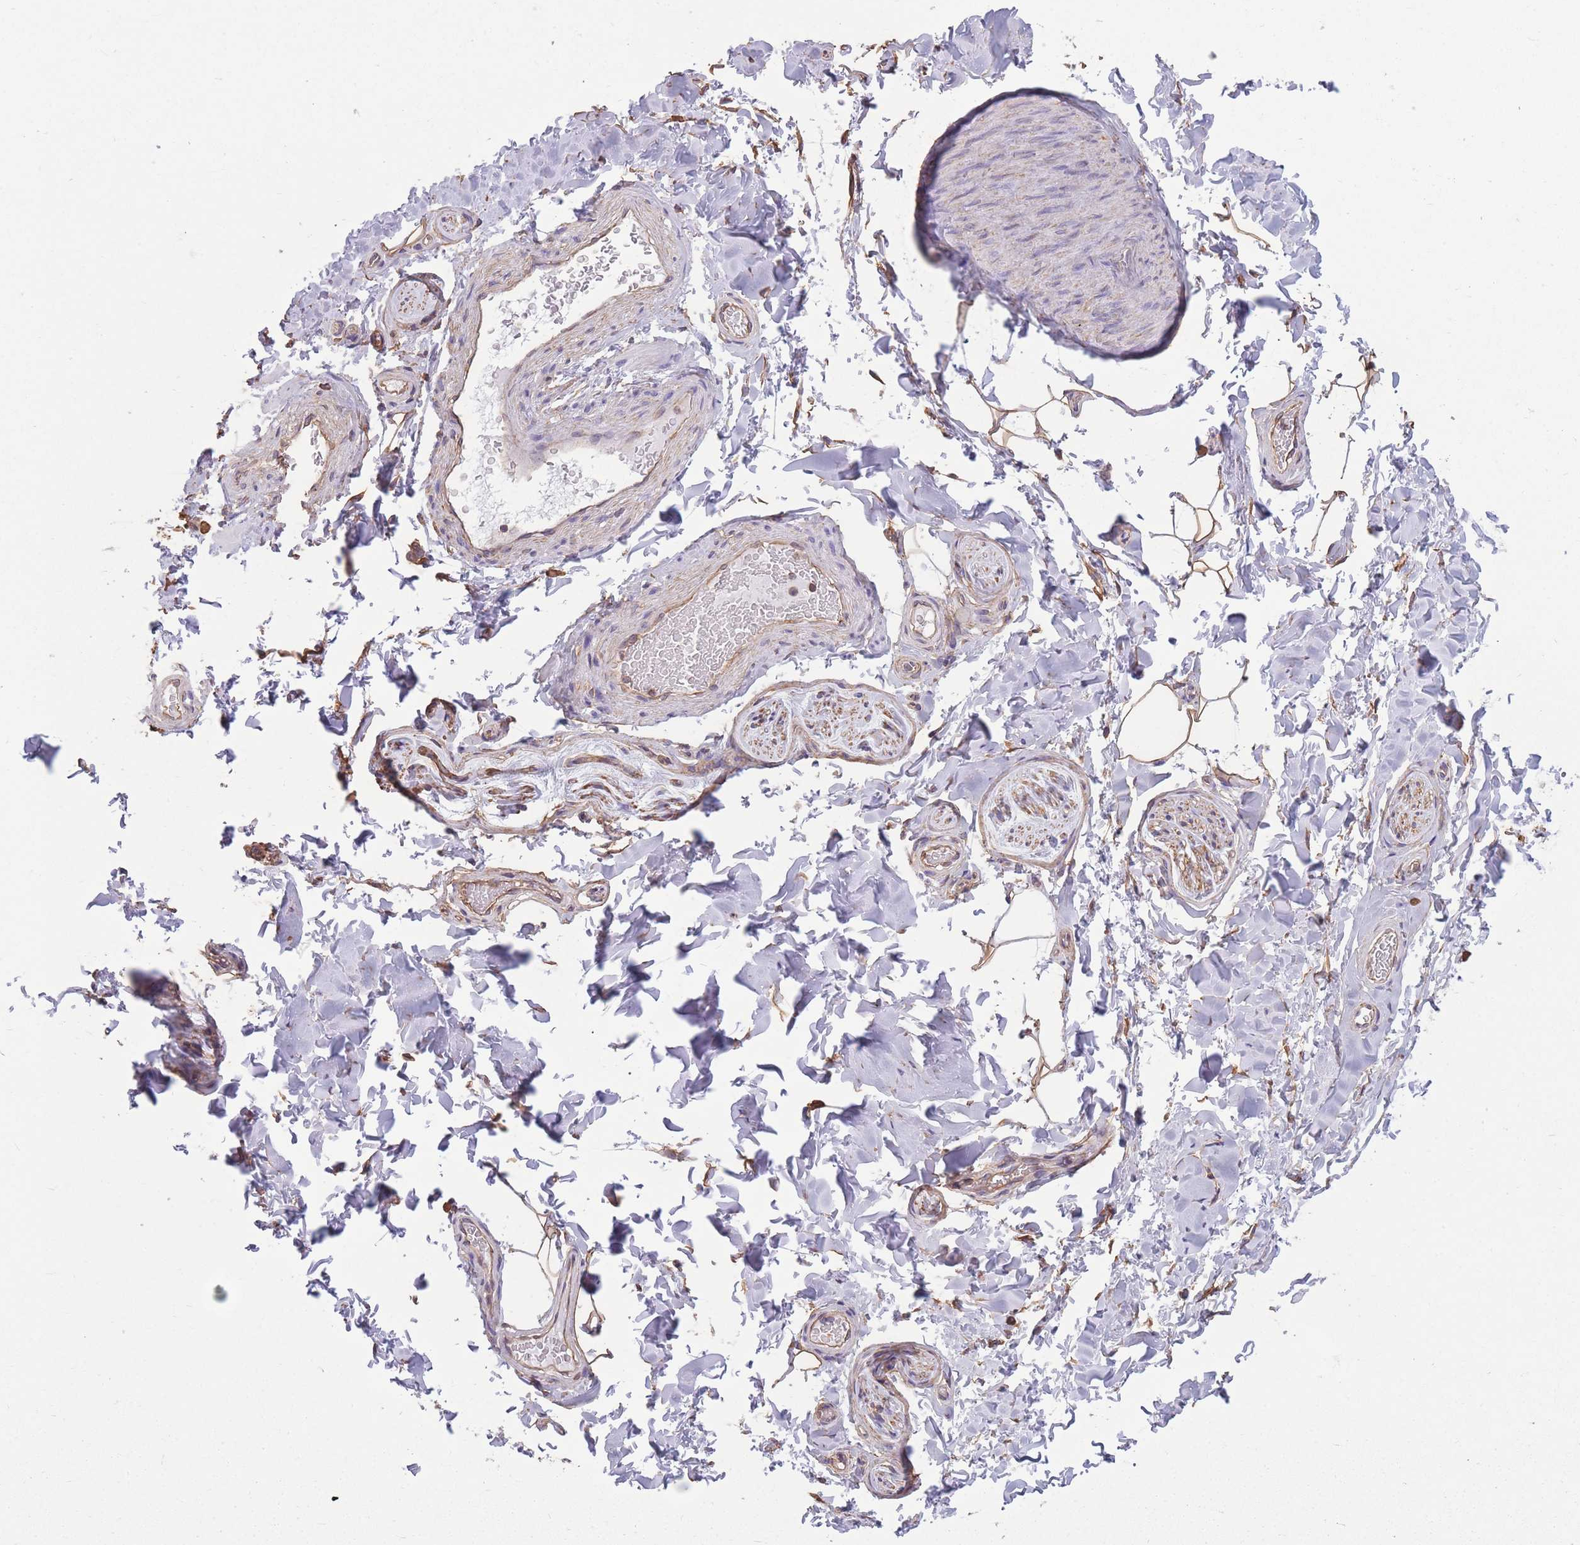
{"staining": {"intensity": "moderate", "quantity": ">75%", "location": "cytoplasmic/membranous"}, "tissue": "adipose tissue", "cell_type": "Adipocytes", "image_type": "normal", "snomed": [{"axis": "morphology", "description": "Normal tissue, NOS"}, {"axis": "topography", "description": "Soft tissue"}, {"axis": "topography", "description": "Adipose tissue"}, {"axis": "topography", "description": "Vascular tissue"}, {"axis": "topography", "description": "Peripheral nerve tissue"}], "caption": "Human adipose tissue stained with a brown dye shows moderate cytoplasmic/membranous positive staining in about >75% of adipocytes.", "gene": "ADD1", "patient": {"sex": "male", "age": 46}}